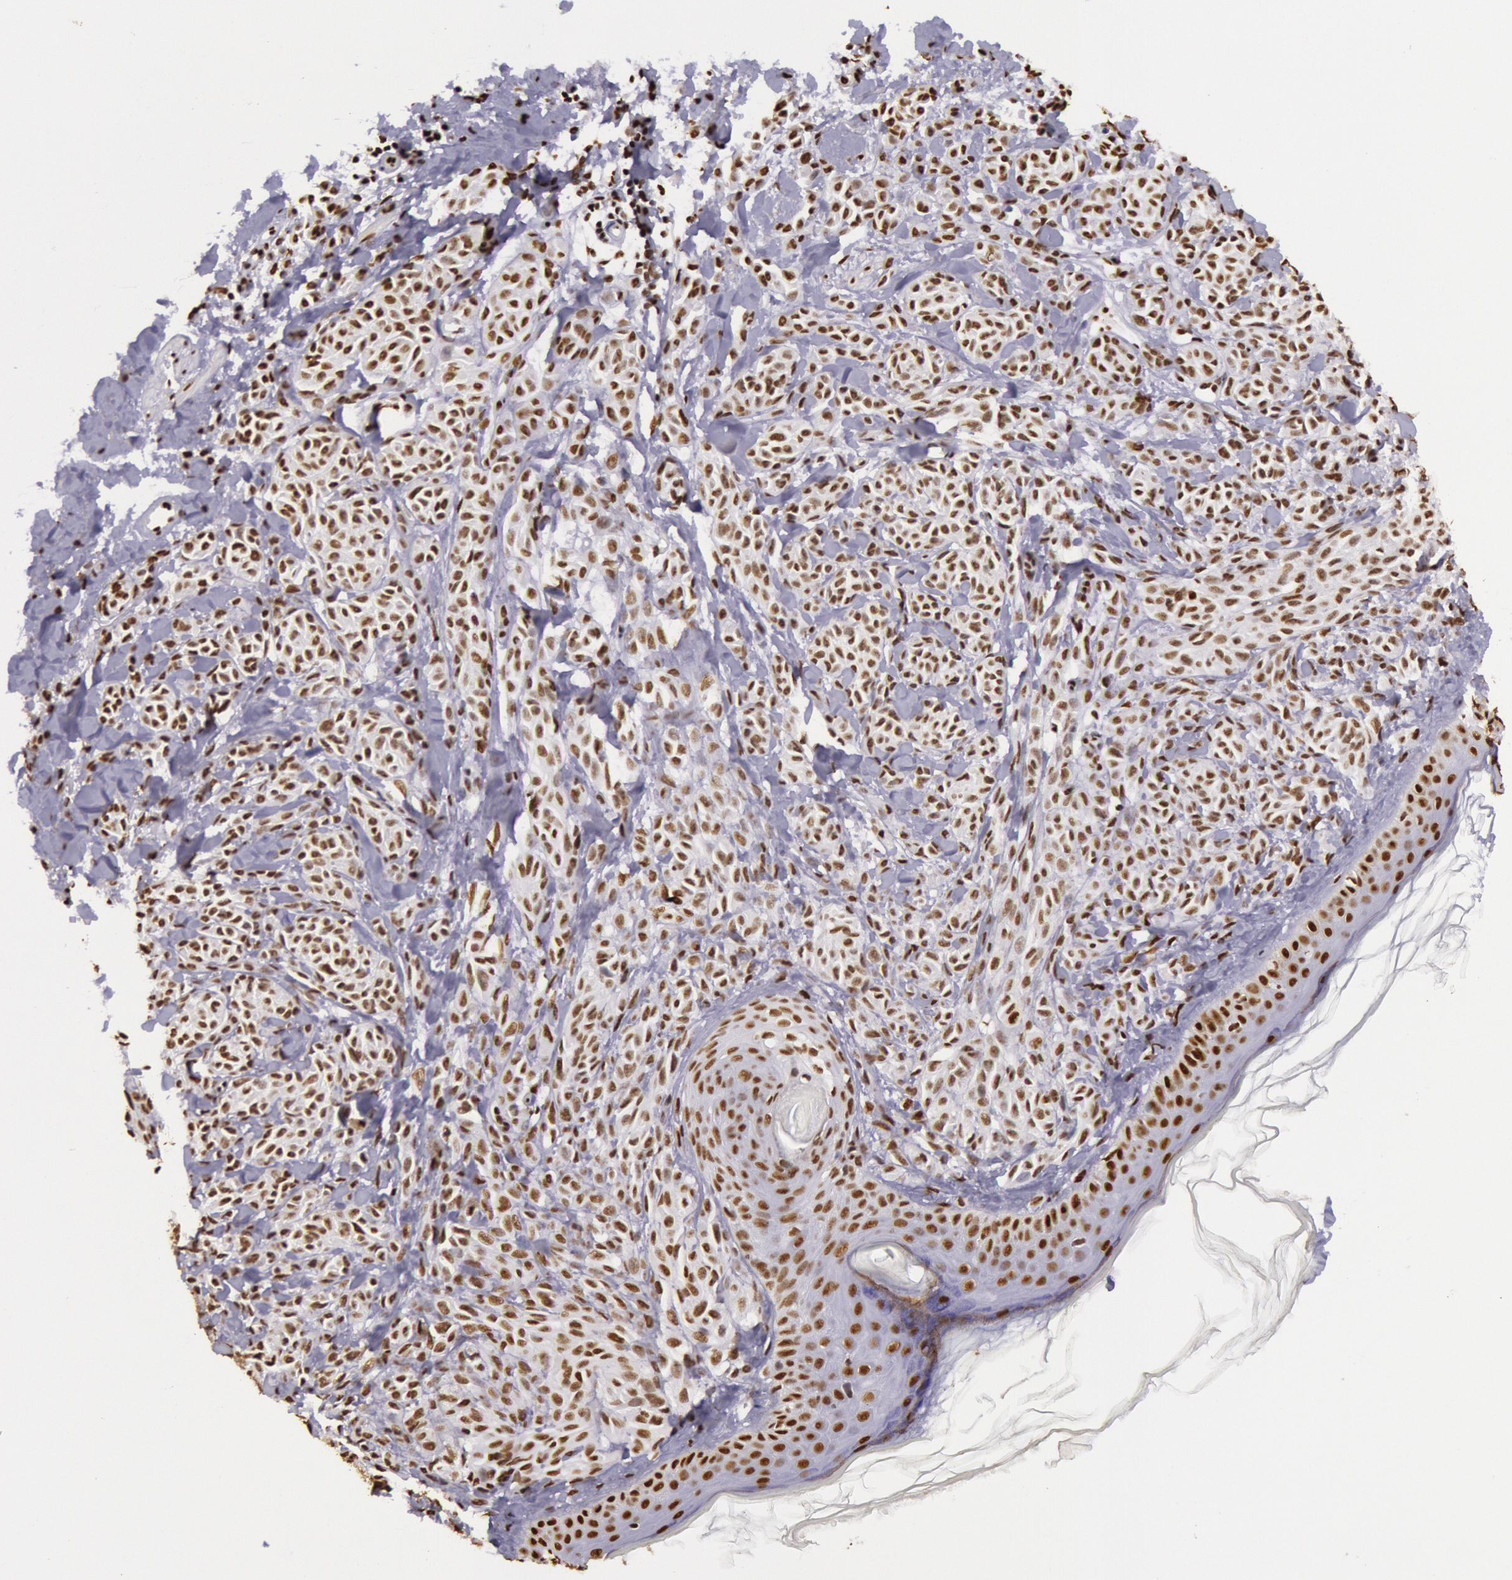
{"staining": {"intensity": "moderate", "quantity": ">75%", "location": "nuclear"}, "tissue": "melanoma", "cell_type": "Tumor cells", "image_type": "cancer", "snomed": [{"axis": "morphology", "description": "Malignant melanoma, NOS"}, {"axis": "topography", "description": "Skin"}], "caption": "The histopathology image shows a brown stain indicating the presence of a protein in the nuclear of tumor cells in malignant melanoma. Nuclei are stained in blue.", "gene": "HNRNPH2", "patient": {"sex": "female", "age": 73}}